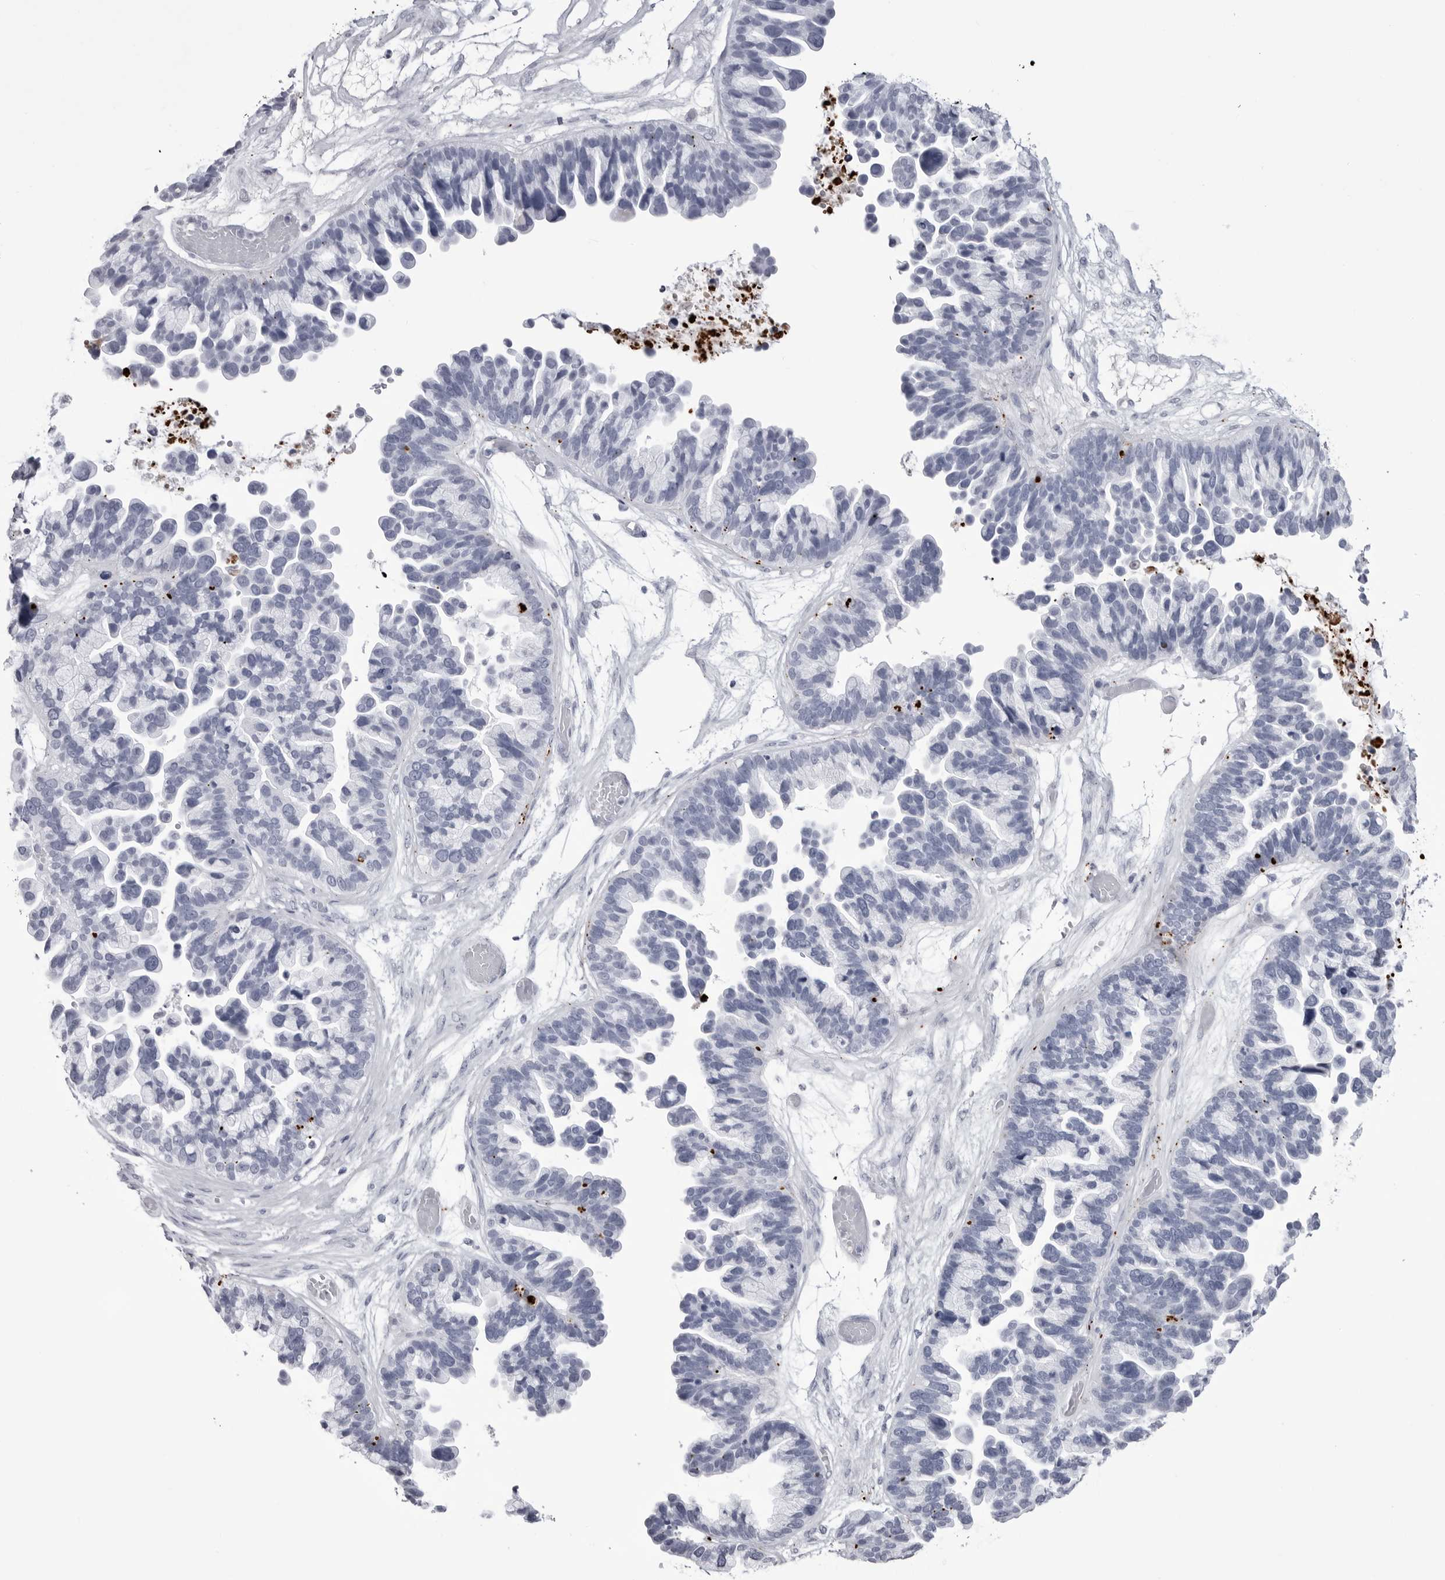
{"staining": {"intensity": "negative", "quantity": "none", "location": "none"}, "tissue": "ovarian cancer", "cell_type": "Tumor cells", "image_type": "cancer", "snomed": [{"axis": "morphology", "description": "Cystadenocarcinoma, serous, NOS"}, {"axis": "topography", "description": "Ovary"}], "caption": "Serous cystadenocarcinoma (ovarian) was stained to show a protein in brown. There is no significant positivity in tumor cells.", "gene": "COL26A1", "patient": {"sex": "female", "age": 56}}